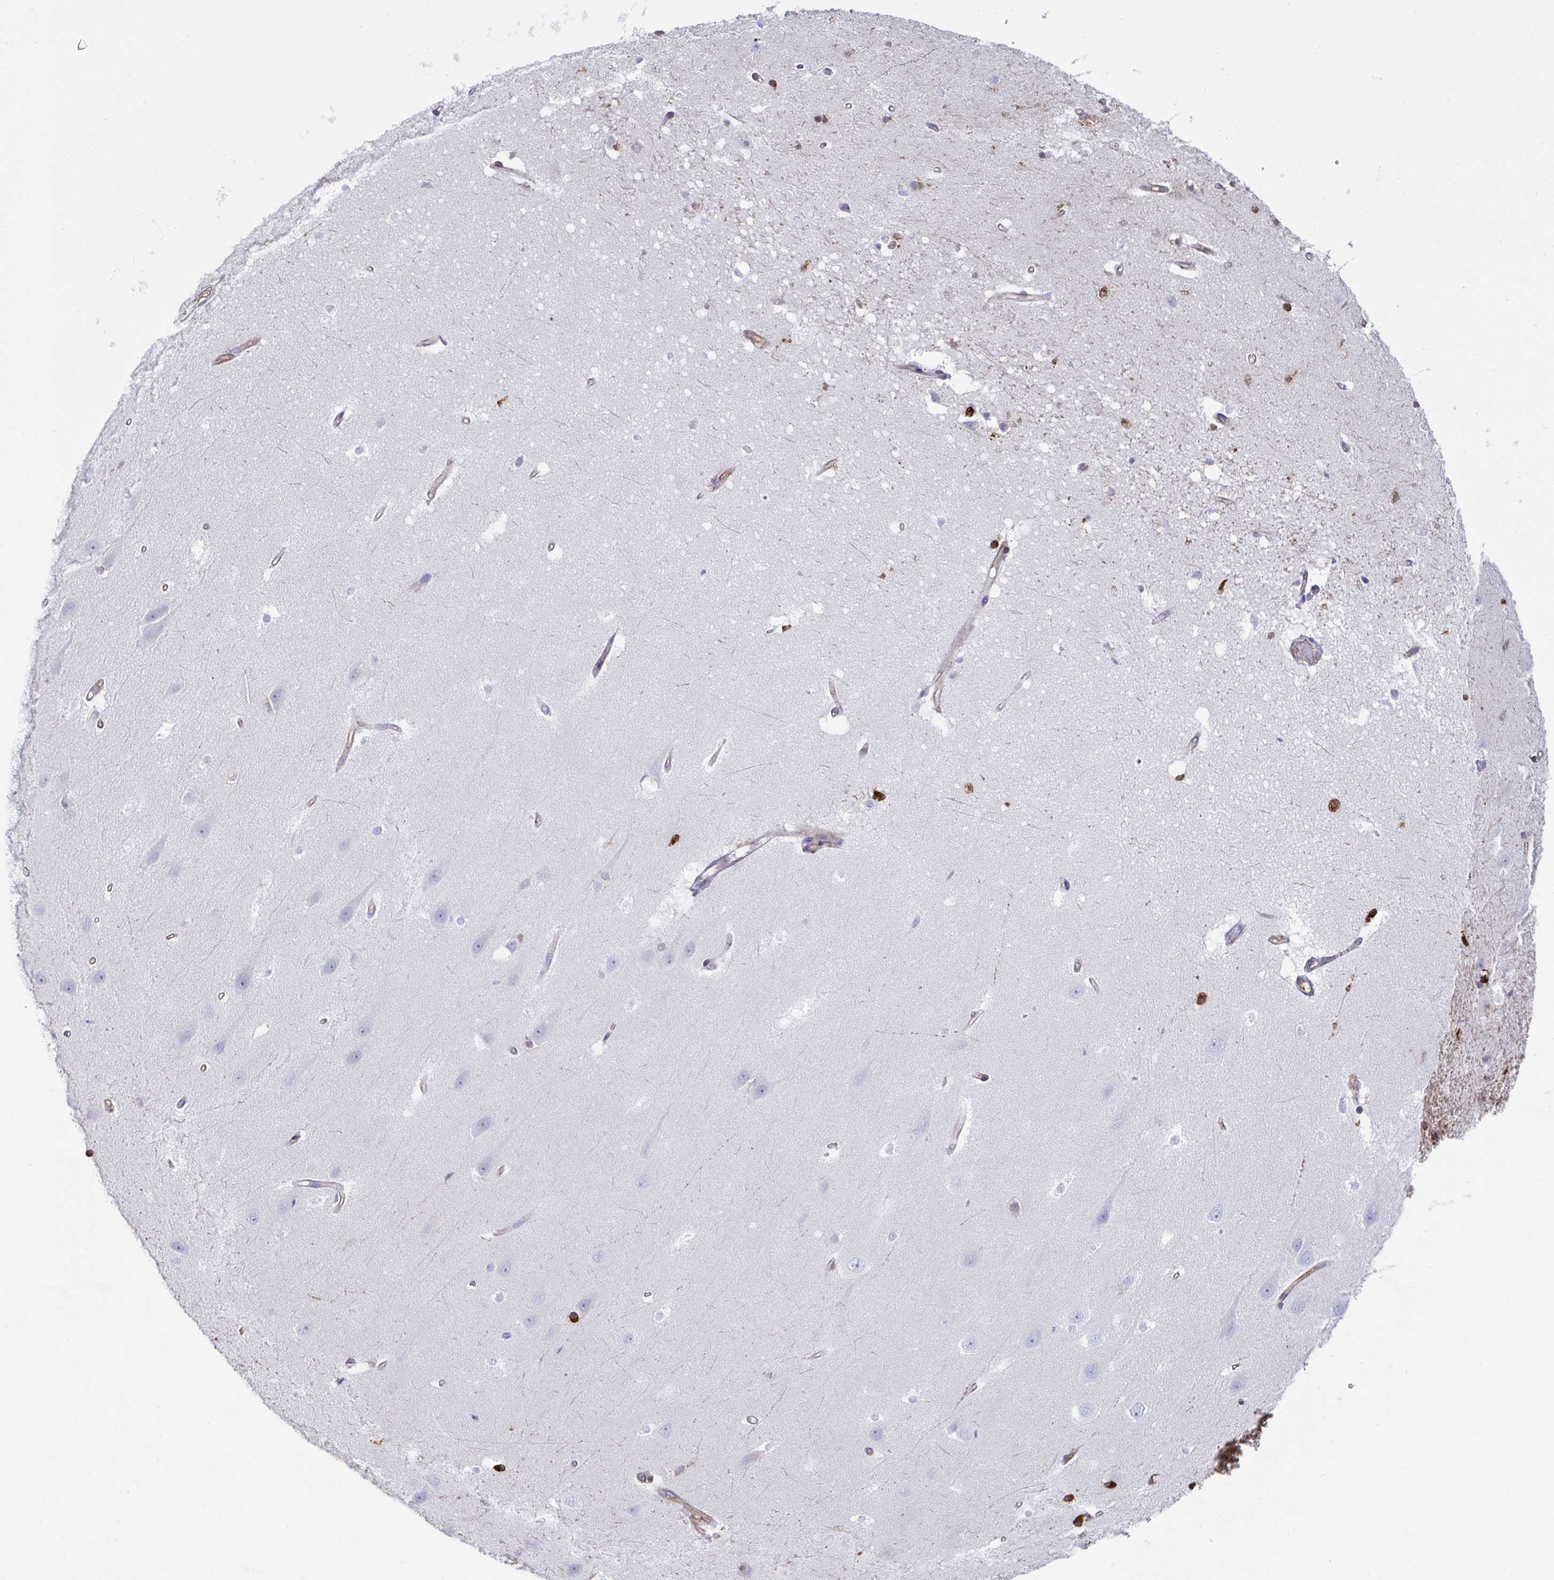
{"staining": {"intensity": "strong", "quantity": "<25%", "location": "cytoplasmic/membranous"}, "tissue": "hippocampus", "cell_type": "Glial cells", "image_type": "normal", "snomed": [{"axis": "morphology", "description": "Normal tissue, NOS"}, {"axis": "topography", "description": "Hippocampus"}], "caption": "Immunohistochemical staining of benign human hippocampus displays <25% levels of strong cytoplasmic/membranous protein staining in about <25% of glial cells.", "gene": "WNK1", "patient": {"sex": "male", "age": 63}}